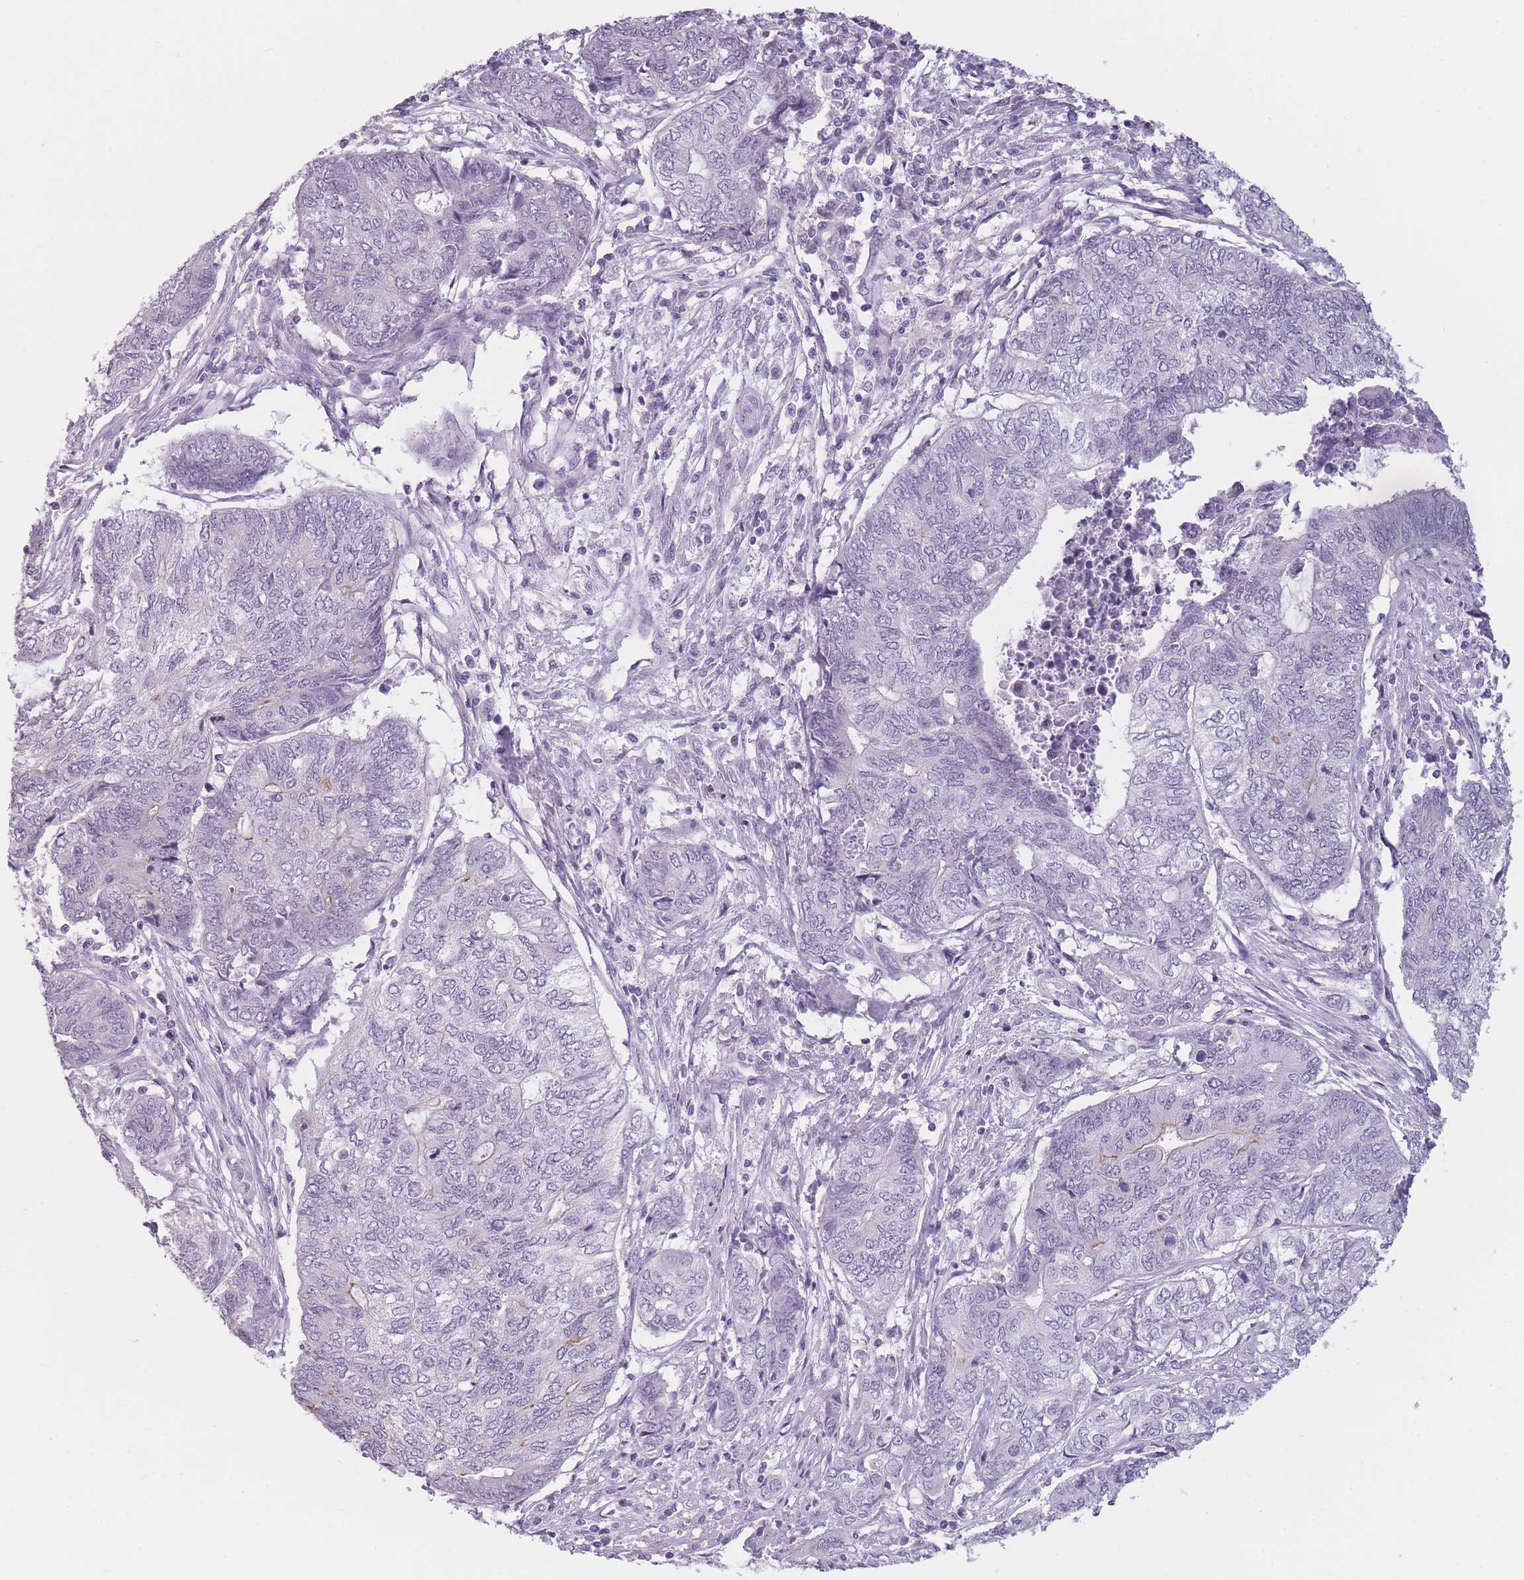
{"staining": {"intensity": "negative", "quantity": "none", "location": "none"}, "tissue": "endometrial cancer", "cell_type": "Tumor cells", "image_type": "cancer", "snomed": [{"axis": "morphology", "description": "Adenocarcinoma, NOS"}, {"axis": "topography", "description": "Uterus"}, {"axis": "topography", "description": "Endometrium"}], "caption": "IHC of human endometrial cancer (adenocarcinoma) demonstrates no expression in tumor cells.", "gene": "TMEM236", "patient": {"sex": "female", "age": 70}}